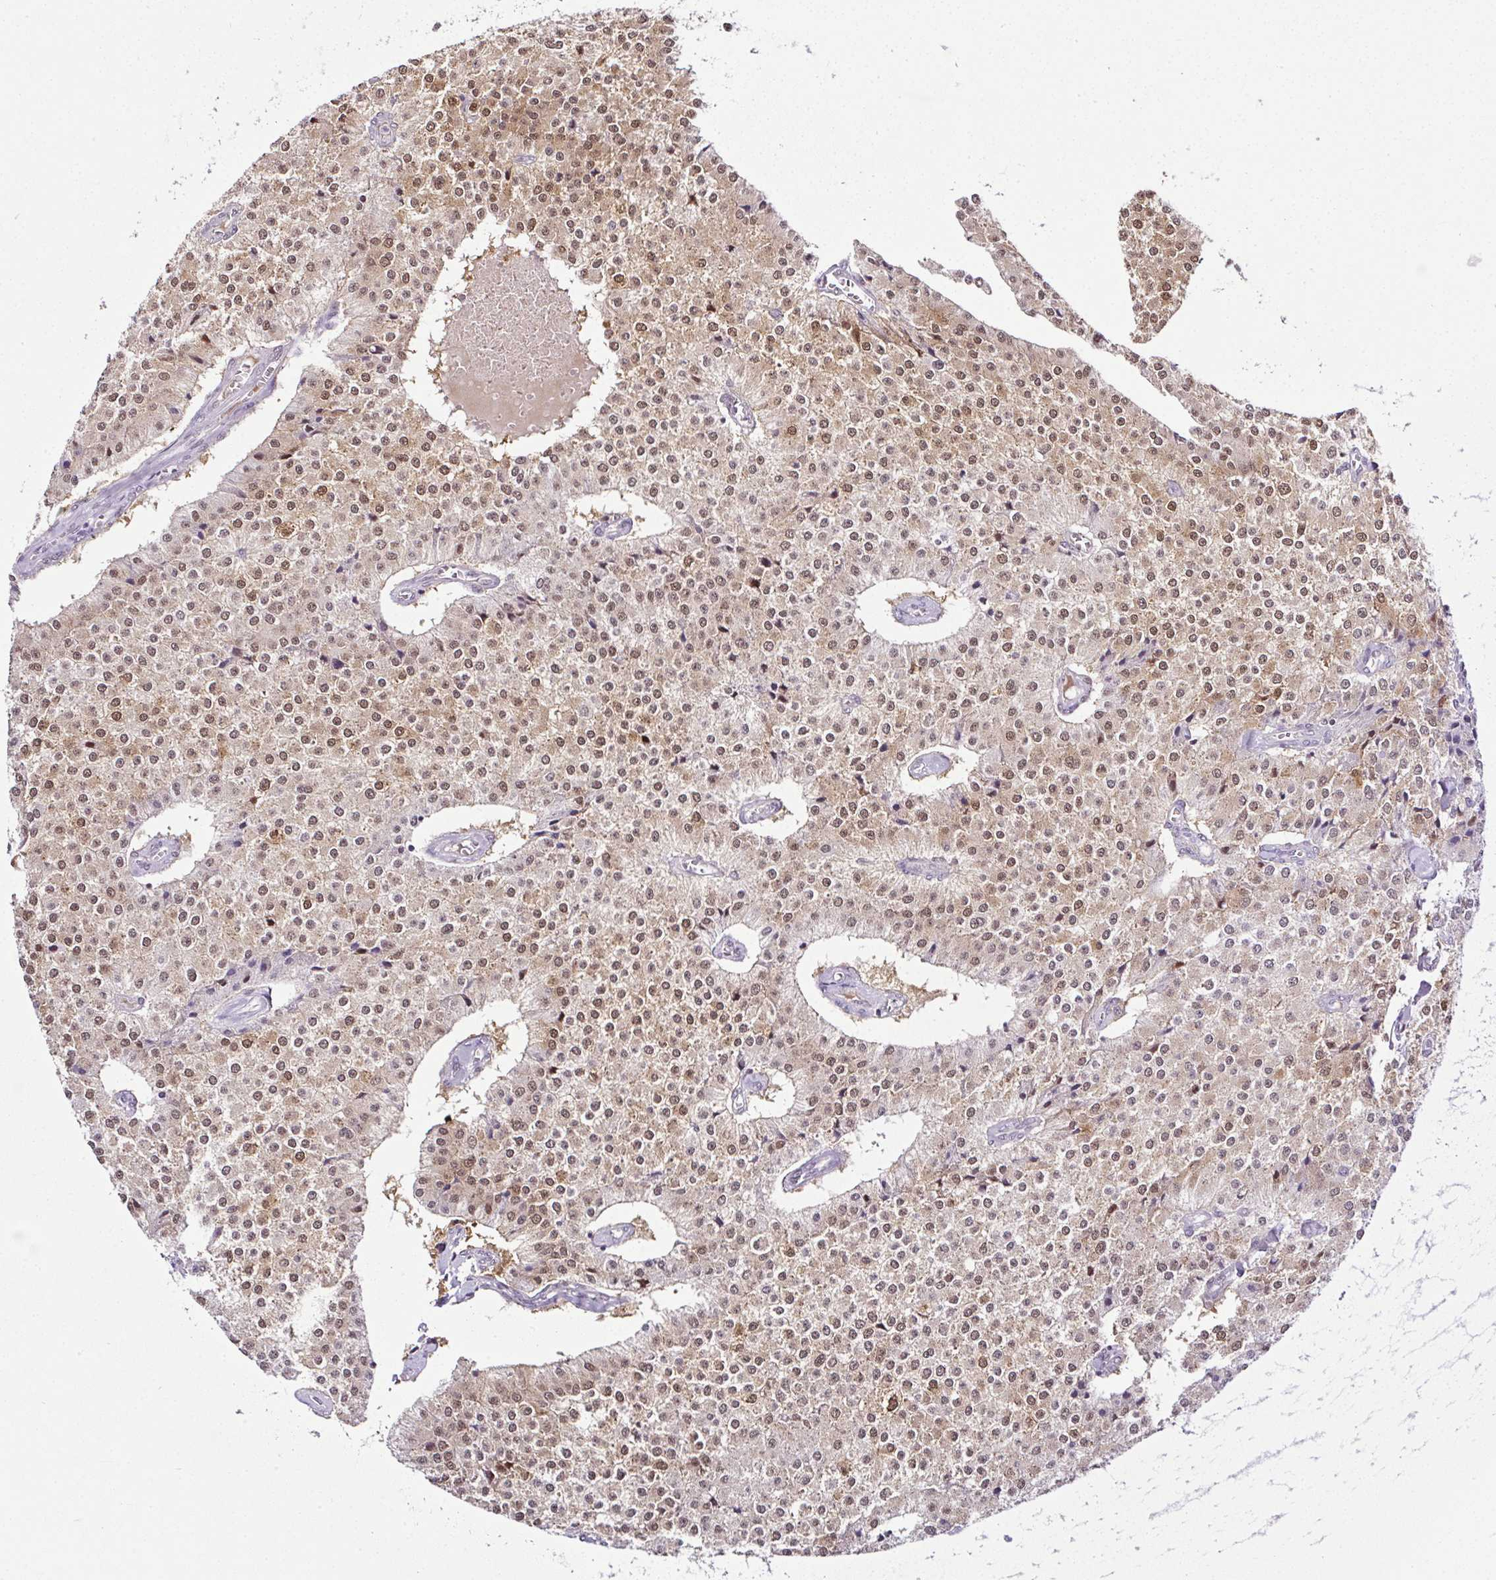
{"staining": {"intensity": "moderate", "quantity": ">75%", "location": "cytoplasmic/membranous,nuclear"}, "tissue": "carcinoid", "cell_type": "Tumor cells", "image_type": "cancer", "snomed": [{"axis": "morphology", "description": "Carcinoid, malignant, NOS"}, {"axis": "topography", "description": "Colon"}], "caption": "Immunohistochemical staining of carcinoid (malignant) exhibits medium levels of moderate cytoplasmic/membranous and nuclear positivity in about >75% of tumor cells.", "gene": "PTPN2", "patient": {"sex": "female", "age": 52}}